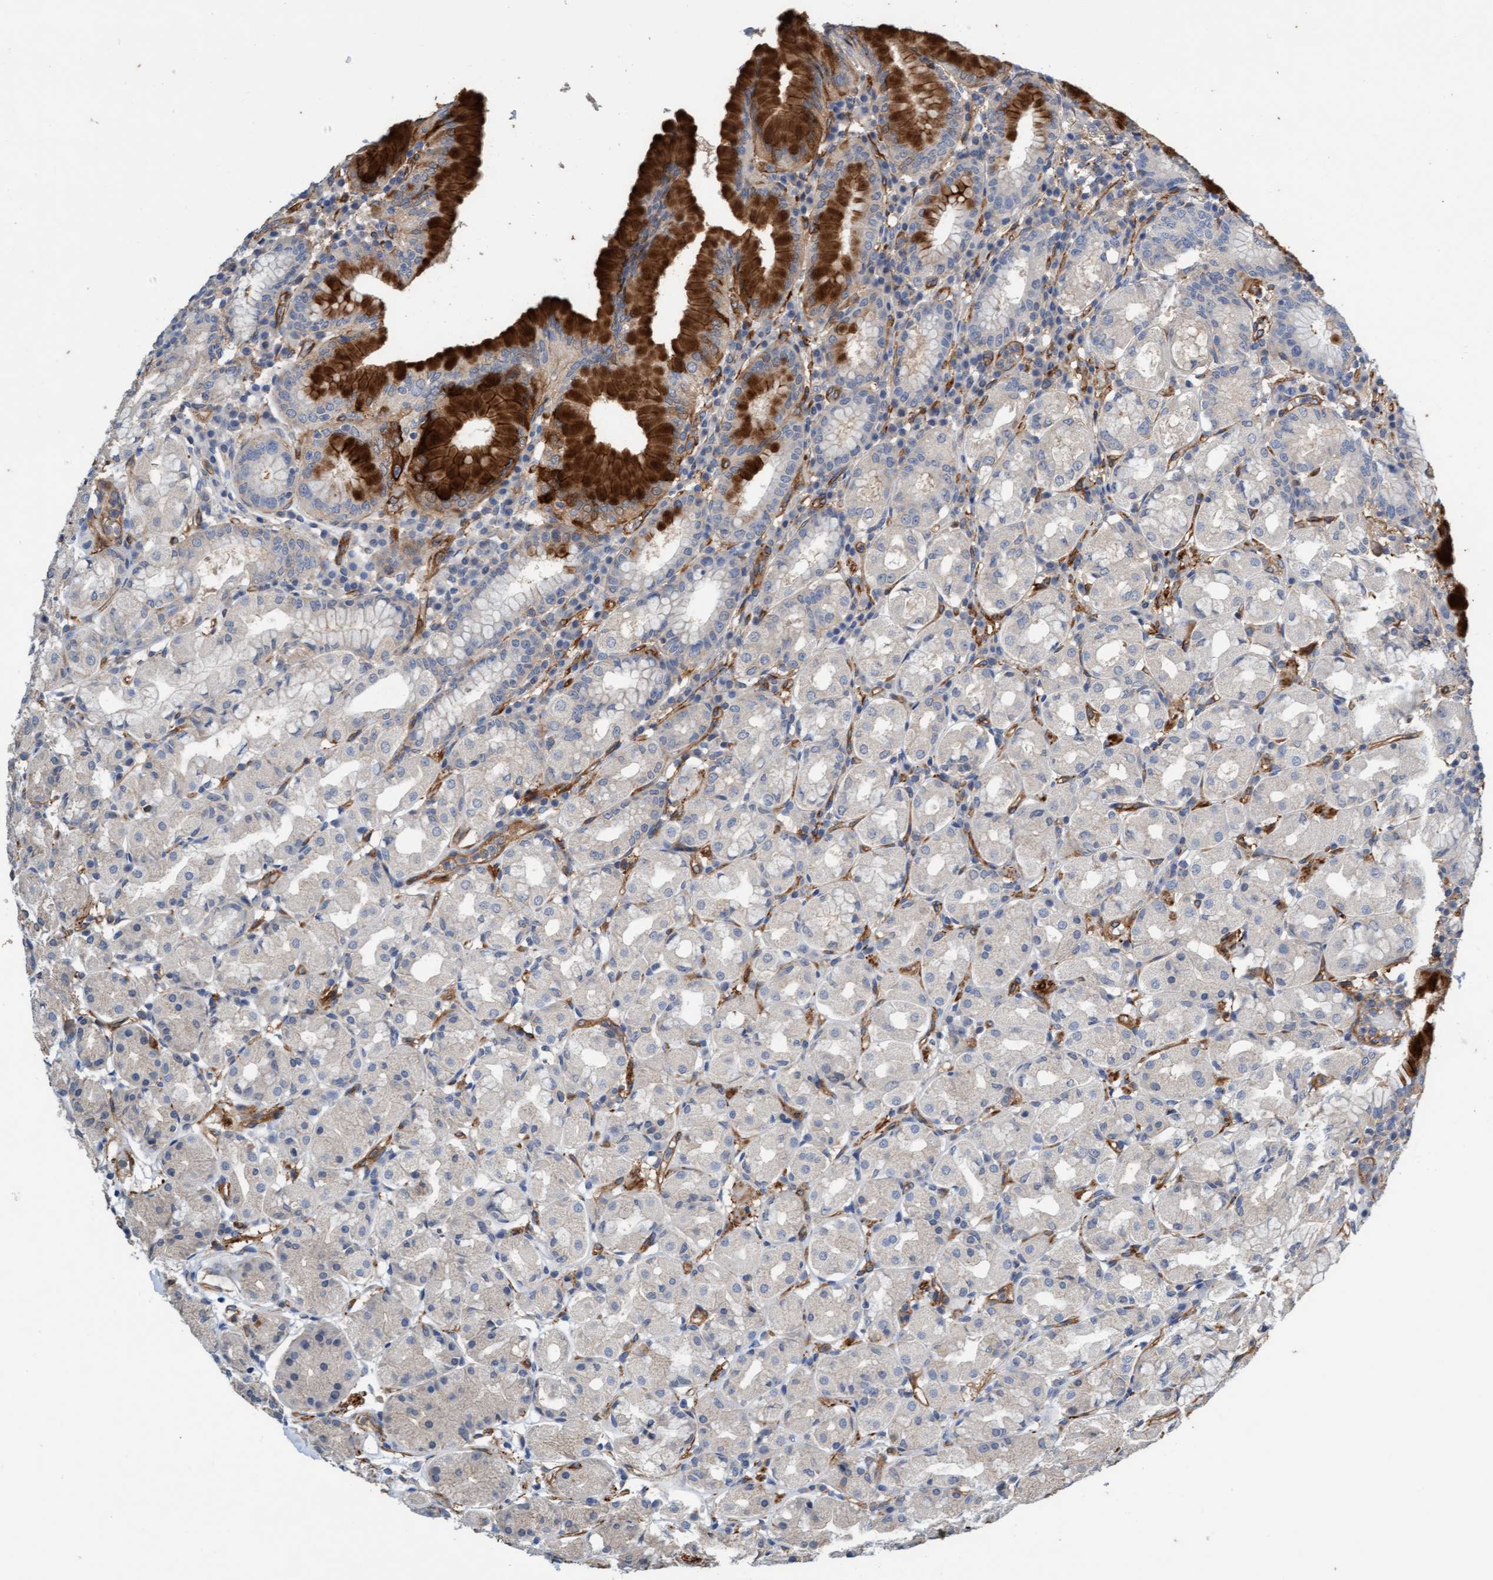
{"staining": {"intensity": "strong", "quantity": "<25%", "location": "cytoplasmic/membranous"}, "tissue": "stomach", "cell_type": "Glandular cells", "image_type": "normal", "snomed": [{"axis": "morphology", "description": "Normal tissue, NOS"}, {"axis": "topography", "description": "Stomach"}, {"axis": "topography", "description": "Stomach, lower"}], "caption": "Brown immunohistochemical staining in benign stomach reveals strong cytoplasmic/membranous staining in about <25% of glandular cells.", "gene": "FMNL3", "patient": {"sex": "female", "age": 56}}